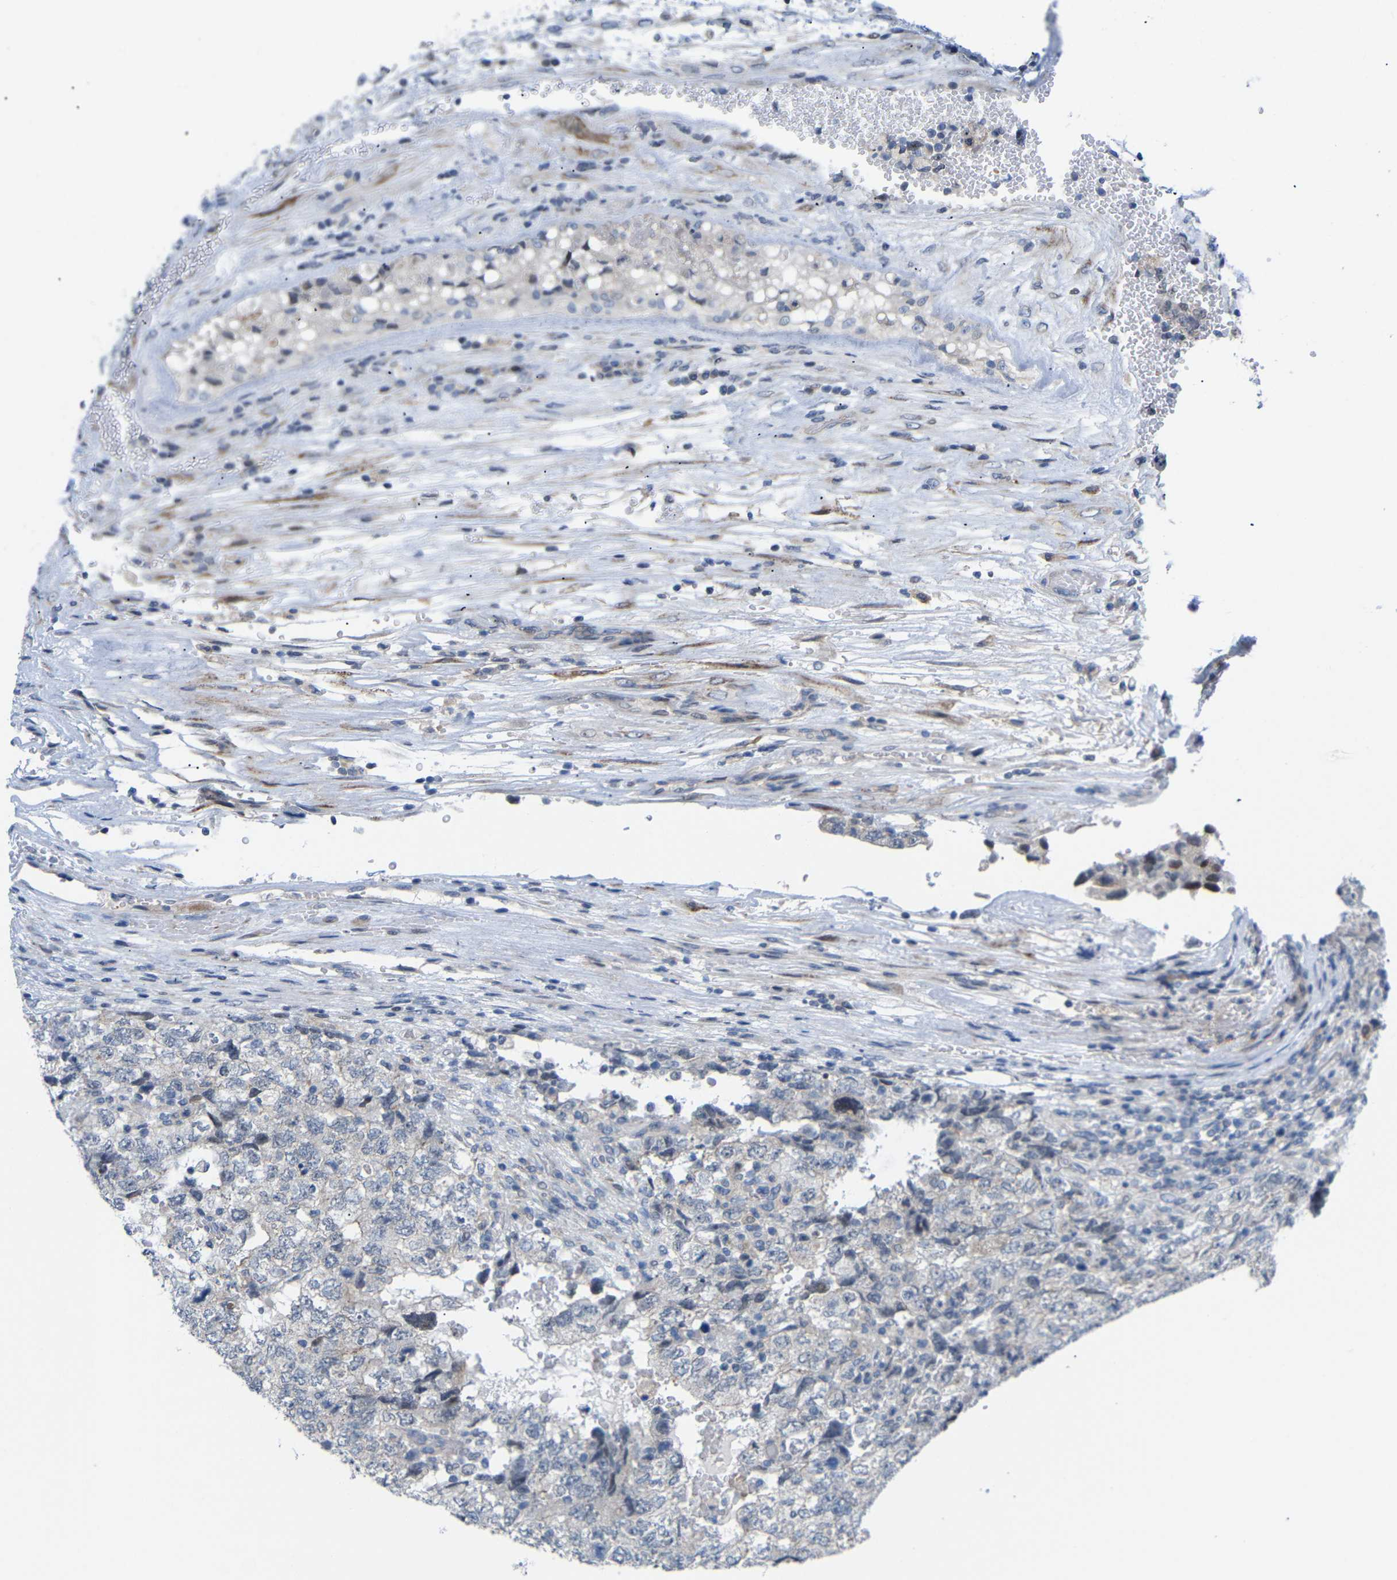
{"staining": {"intensity": "negative", "quantity": "none", "location": "none"}, "tissue": "testis cancer", "cell_type": "Tumor cells", "image_type": "cancer", "snomed": [{"axis": "morphology", "description": "Carcinoma, Embryonal, NOS"}, {"axis": "topography", "description": "Testis"}], "caption": "IHC photomicrograph of testis cancer (embryonal carcinoma) stained for a protein (brown), which shows no staining in tumor cells. (DAB immunohistochemistry (IHC) visualized using brightfield microscopy, high magnification).", "gene": "CMTM1", "patient": {"sex": "male", "age": 36}}